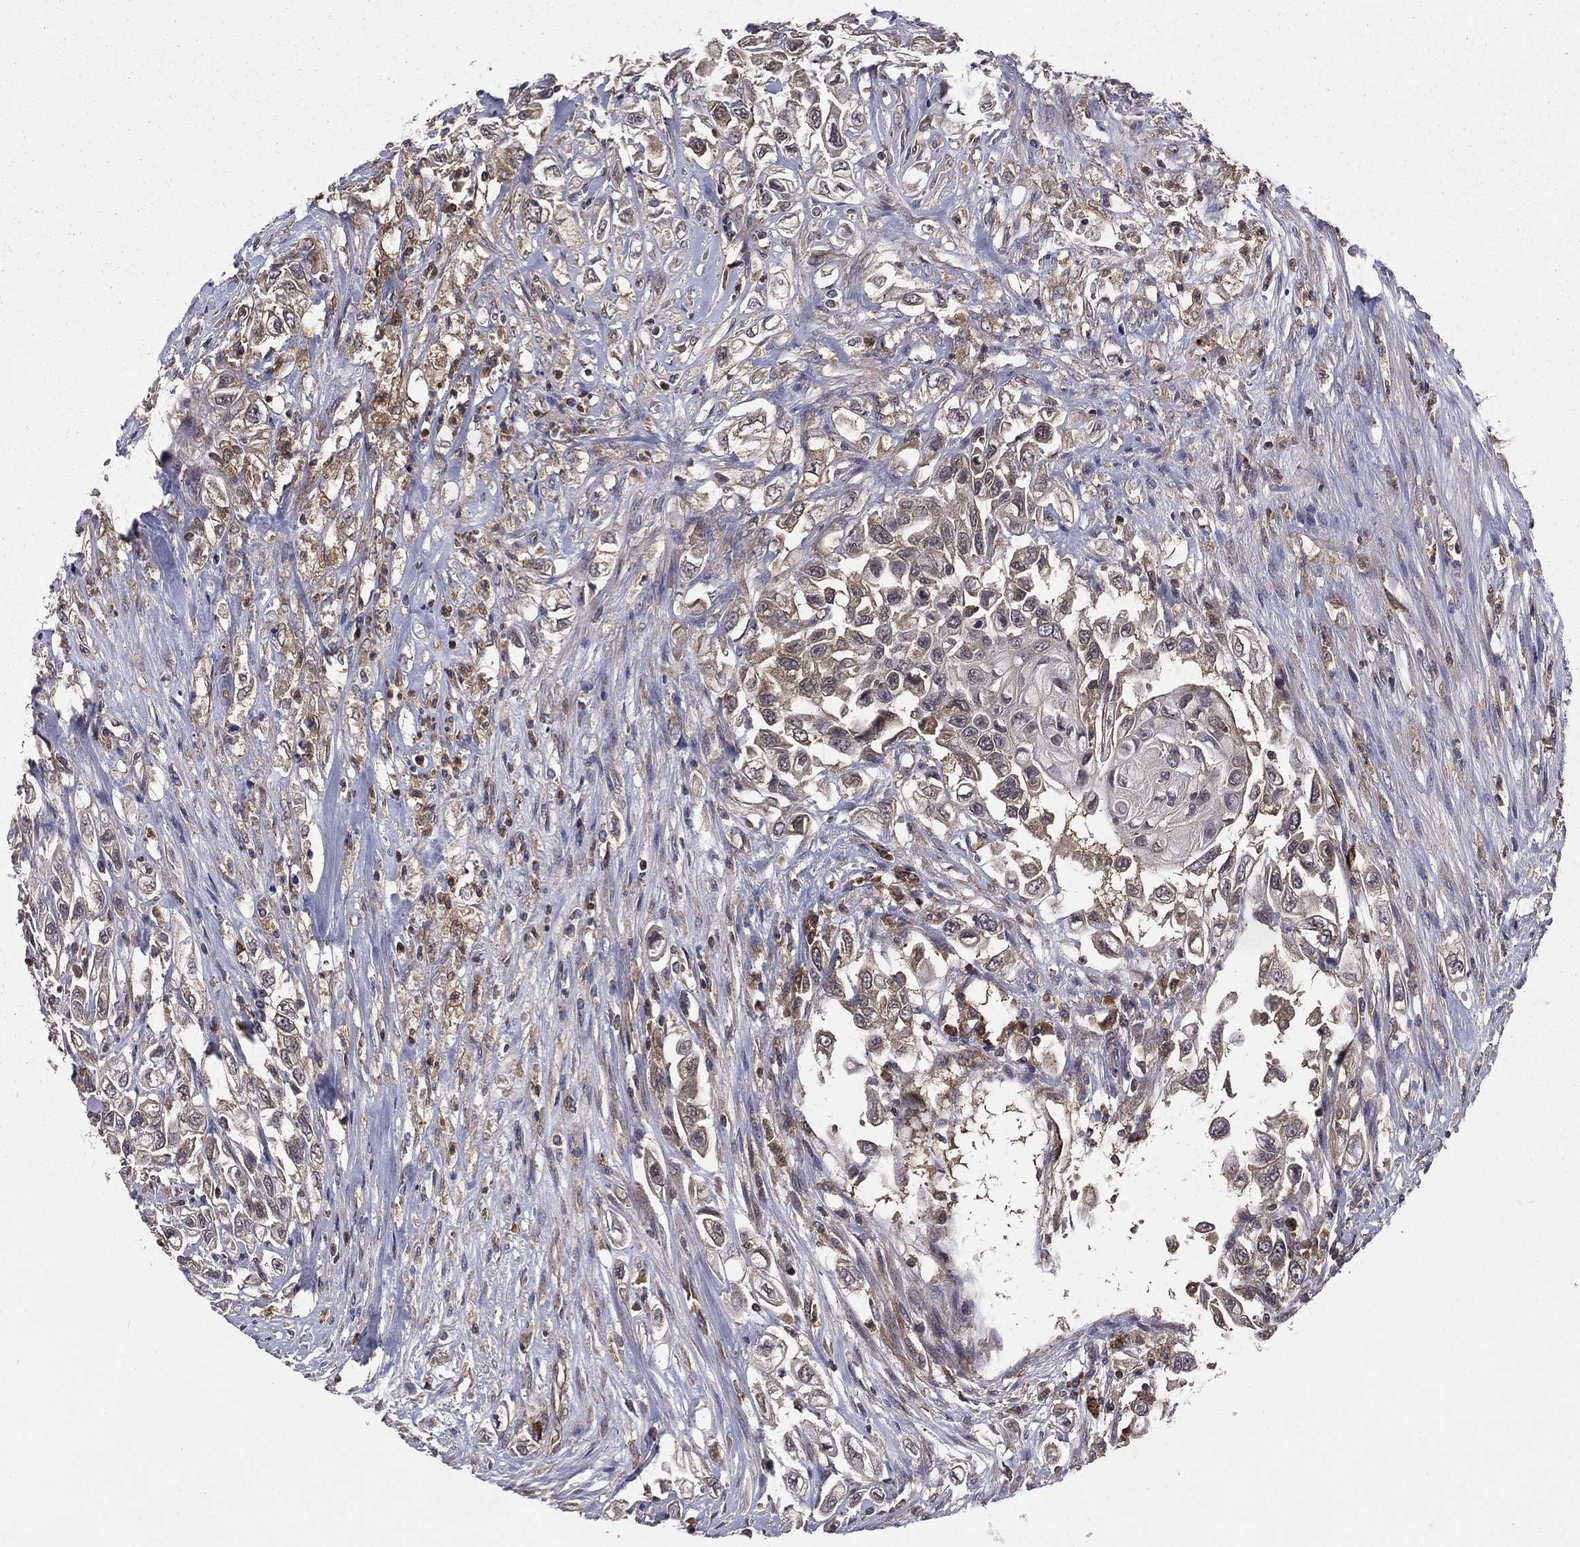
{"staining": {"intensity": "weak", "quantity": "<25%", "location": "cytoplasmic/membranous"}, "tissue": "urothelial cancer", "cell_type": "Tumor cells", "image_type": "cancer", "snomed": [{"axis": "morphology", "description": "Urothelial carcinoma, High grade"}, {"axis": "topography", "description": "Urinary bladder"}], "caption": "This is an immunohistochemistry photomicrograph of urothelial carcinoma (high-grade). There is no positivity in tumor cells.", "gene": "CERT1", "patient": {"sex": "female", "age": 56}}